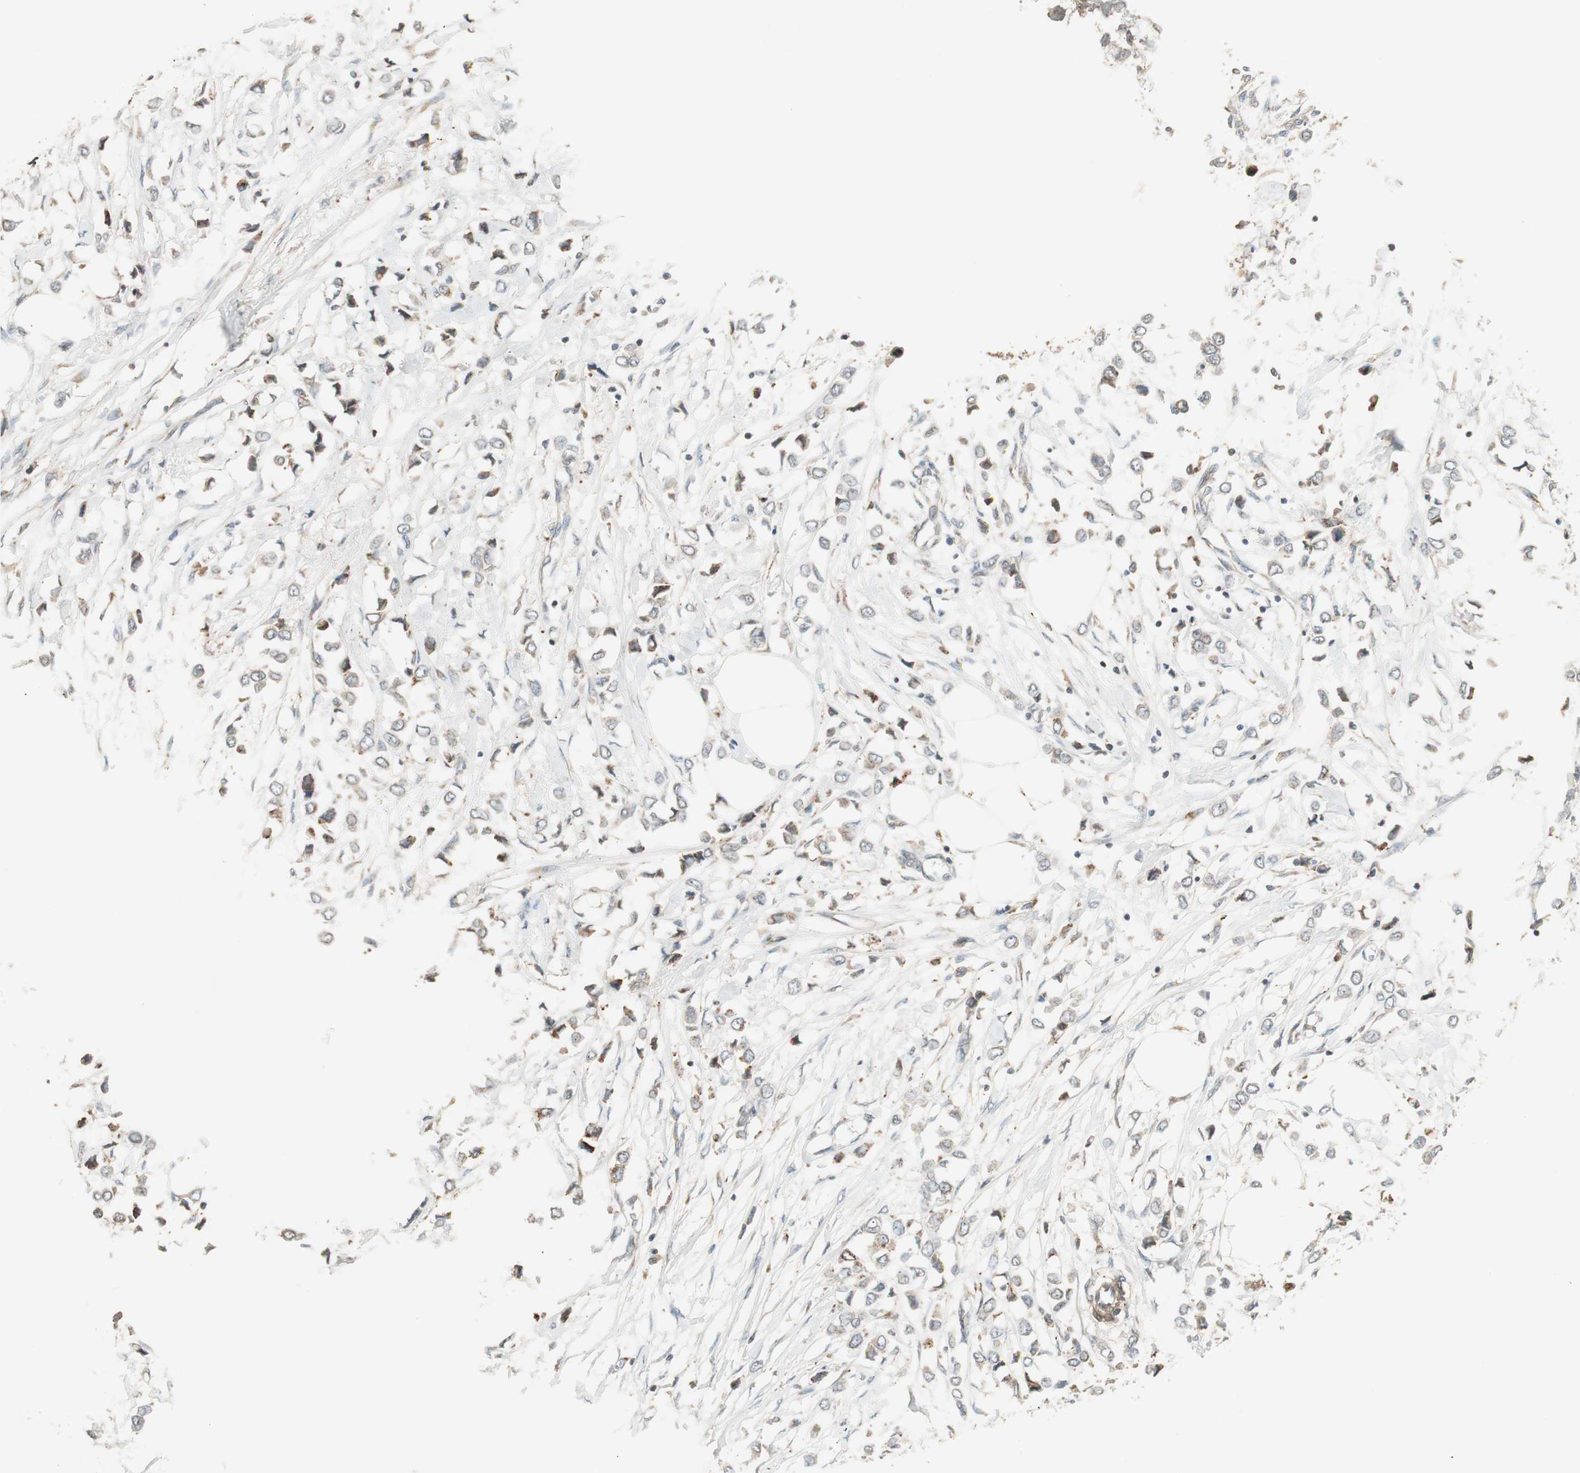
{"staining": {"intensity": "negative", "quantity": "none", "location": "none"}, "tissue": "breast cancer", "cell_type": "Tumor cells", "image_type": "cancer", "snomed": [{"axis": "morphology", "description": "Lobular carcinoma"}, {"axis": "topography", "description": "Breast"}], "caption": "Immunohistochemical staining of breast cancer shows no significant staining in tumor cells.", "gene": "SFRP1", "patient": {"sex": "female", "age": 51}}